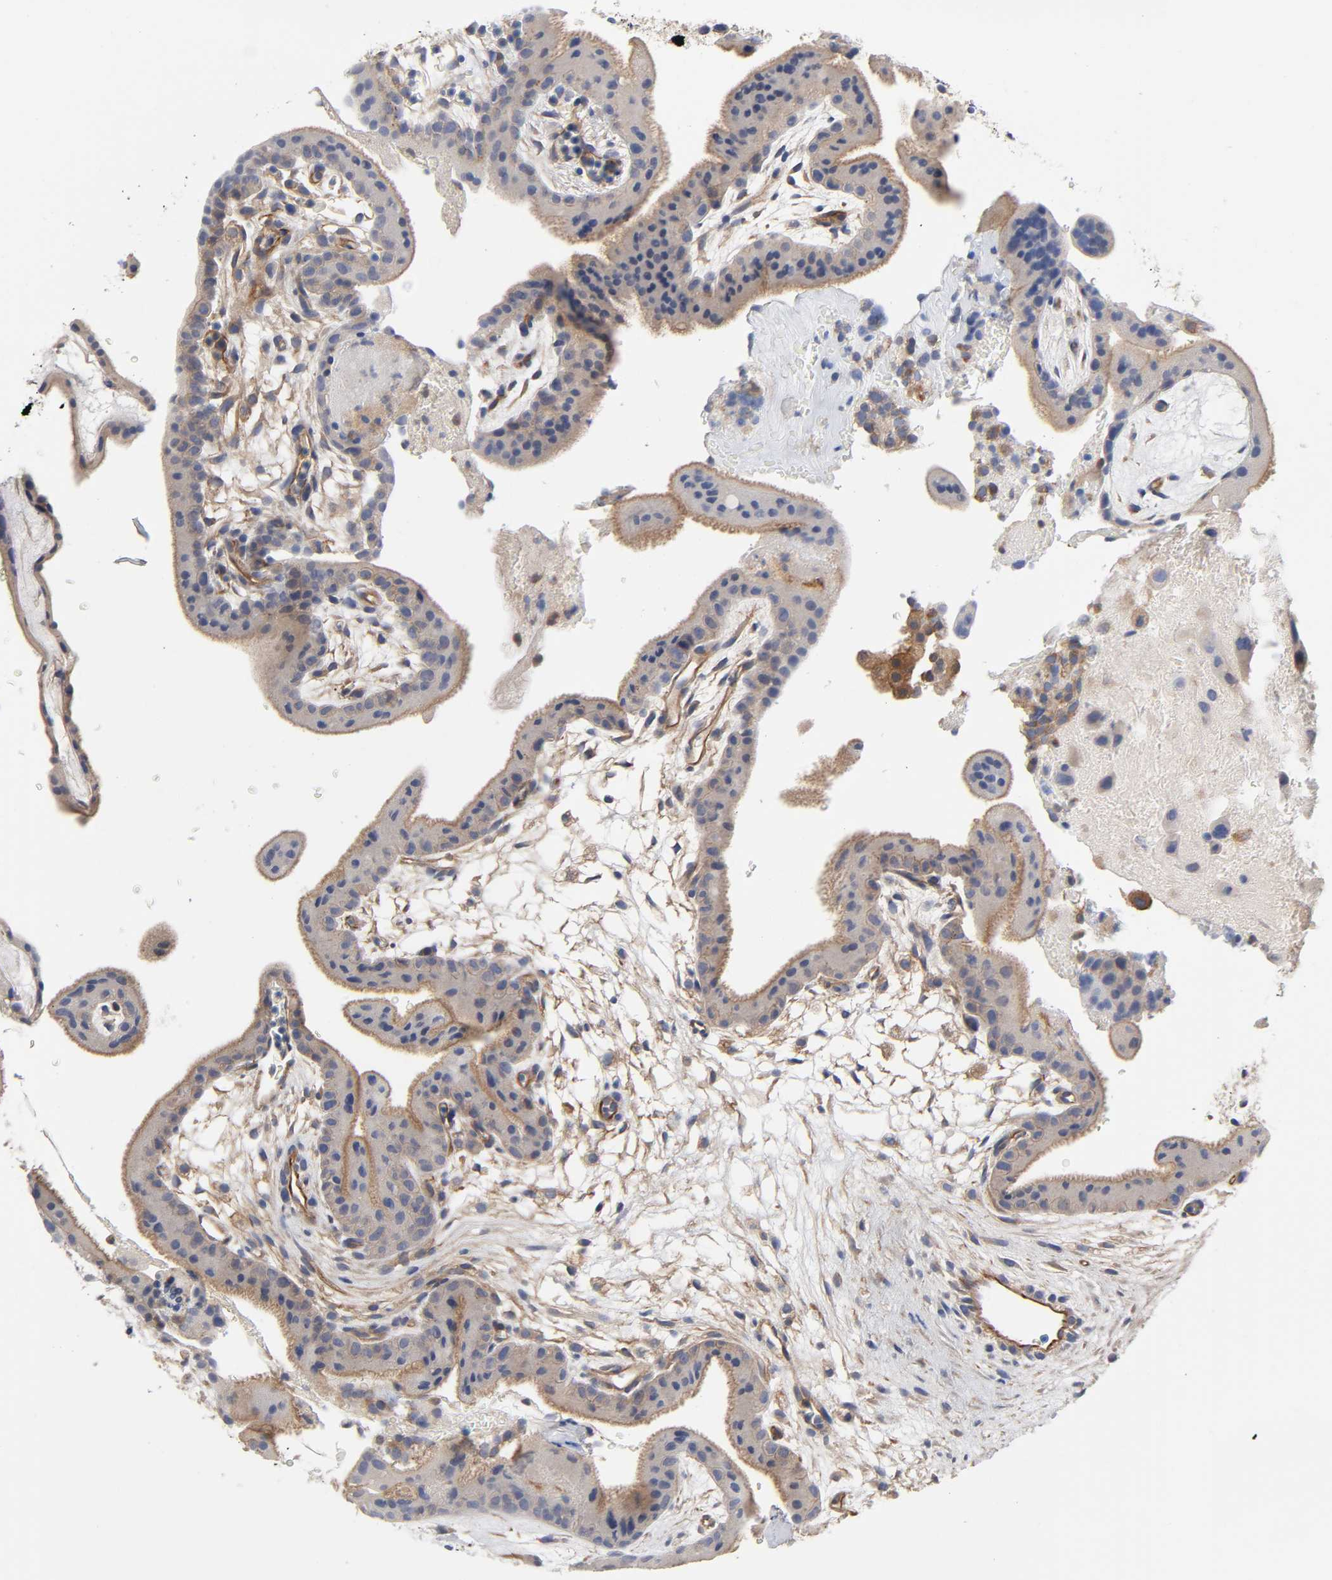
{"staining": {"intensity": "weak", "quantity": "25%-75%", "location": "cytoplasmic/membranous"}, "tissue": "placenta", "cell_type": "Trophoblastic cells", "image_type": "normal", "snomed": [{"axis": "morphology", "description": "Normal tissue, NOS"}, {"axis": "topography", "description": "Placenta"}], "caption": "High-power microscopy captured an immunohistochemistry (IHC) image of normal placenta, revealing weak cytoplasmic/membranous expression in approximately 25%-75% of trophoblastic cells.", "gene": "RAB13", "patient": {"sex": "female", "age": 19}}